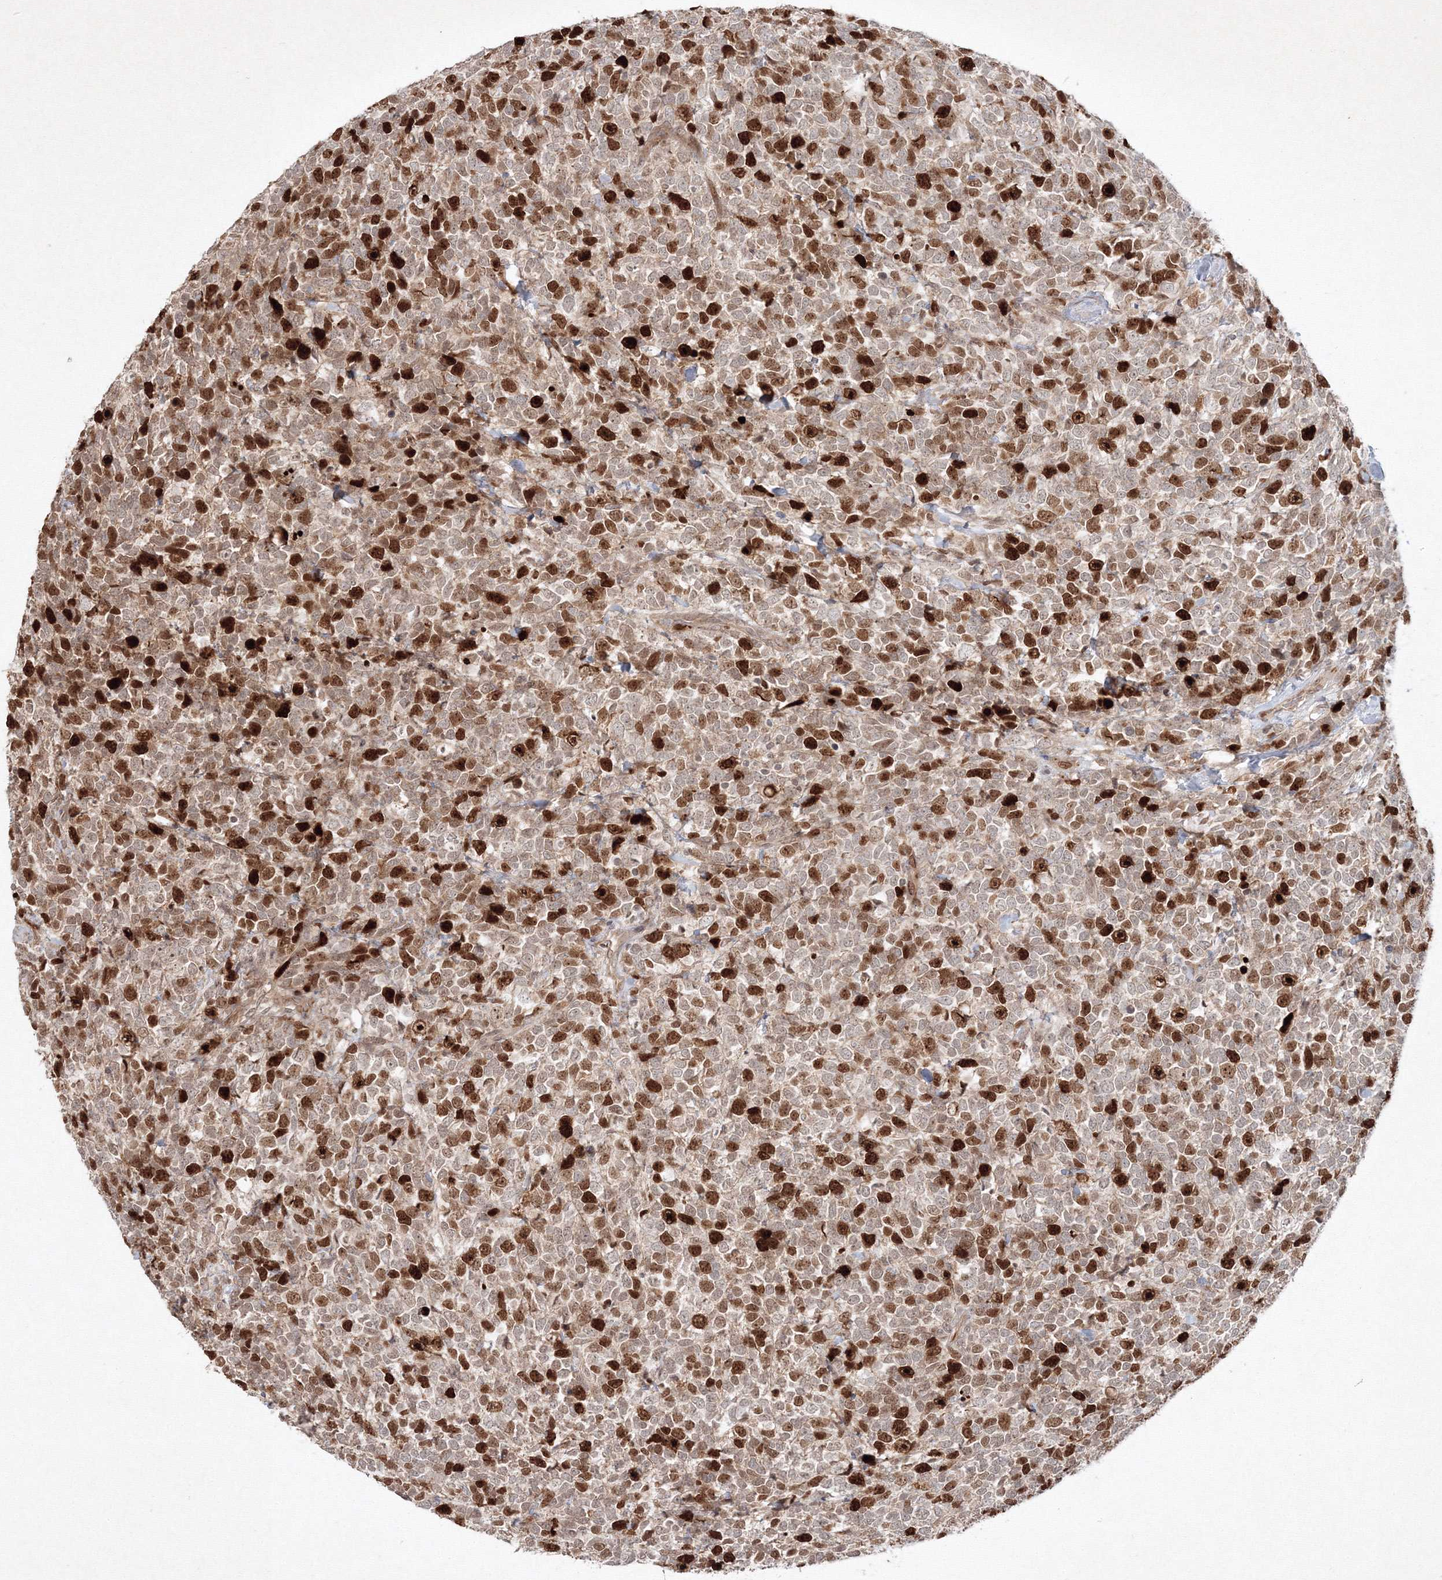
{"staining": {"intensity": "strong", "quantity": ">75%", "location": "nuclear"}, "tissue": "urothelial cancer", "cell_type": "Tumor cells", "image_type": "cancer", "snomed": [{"axis": "morphology", "description": "Urothelial carcinoma, High grade"}, {"axis": "topography", "description": "Urinary bladder"}], "caption": "High-grade urothelial carcinoma stained for a protein displays strong nuclear positivity in tumor cells.", "gene": "KIF20A", "patient": {"sex": "female", "age": 82}}